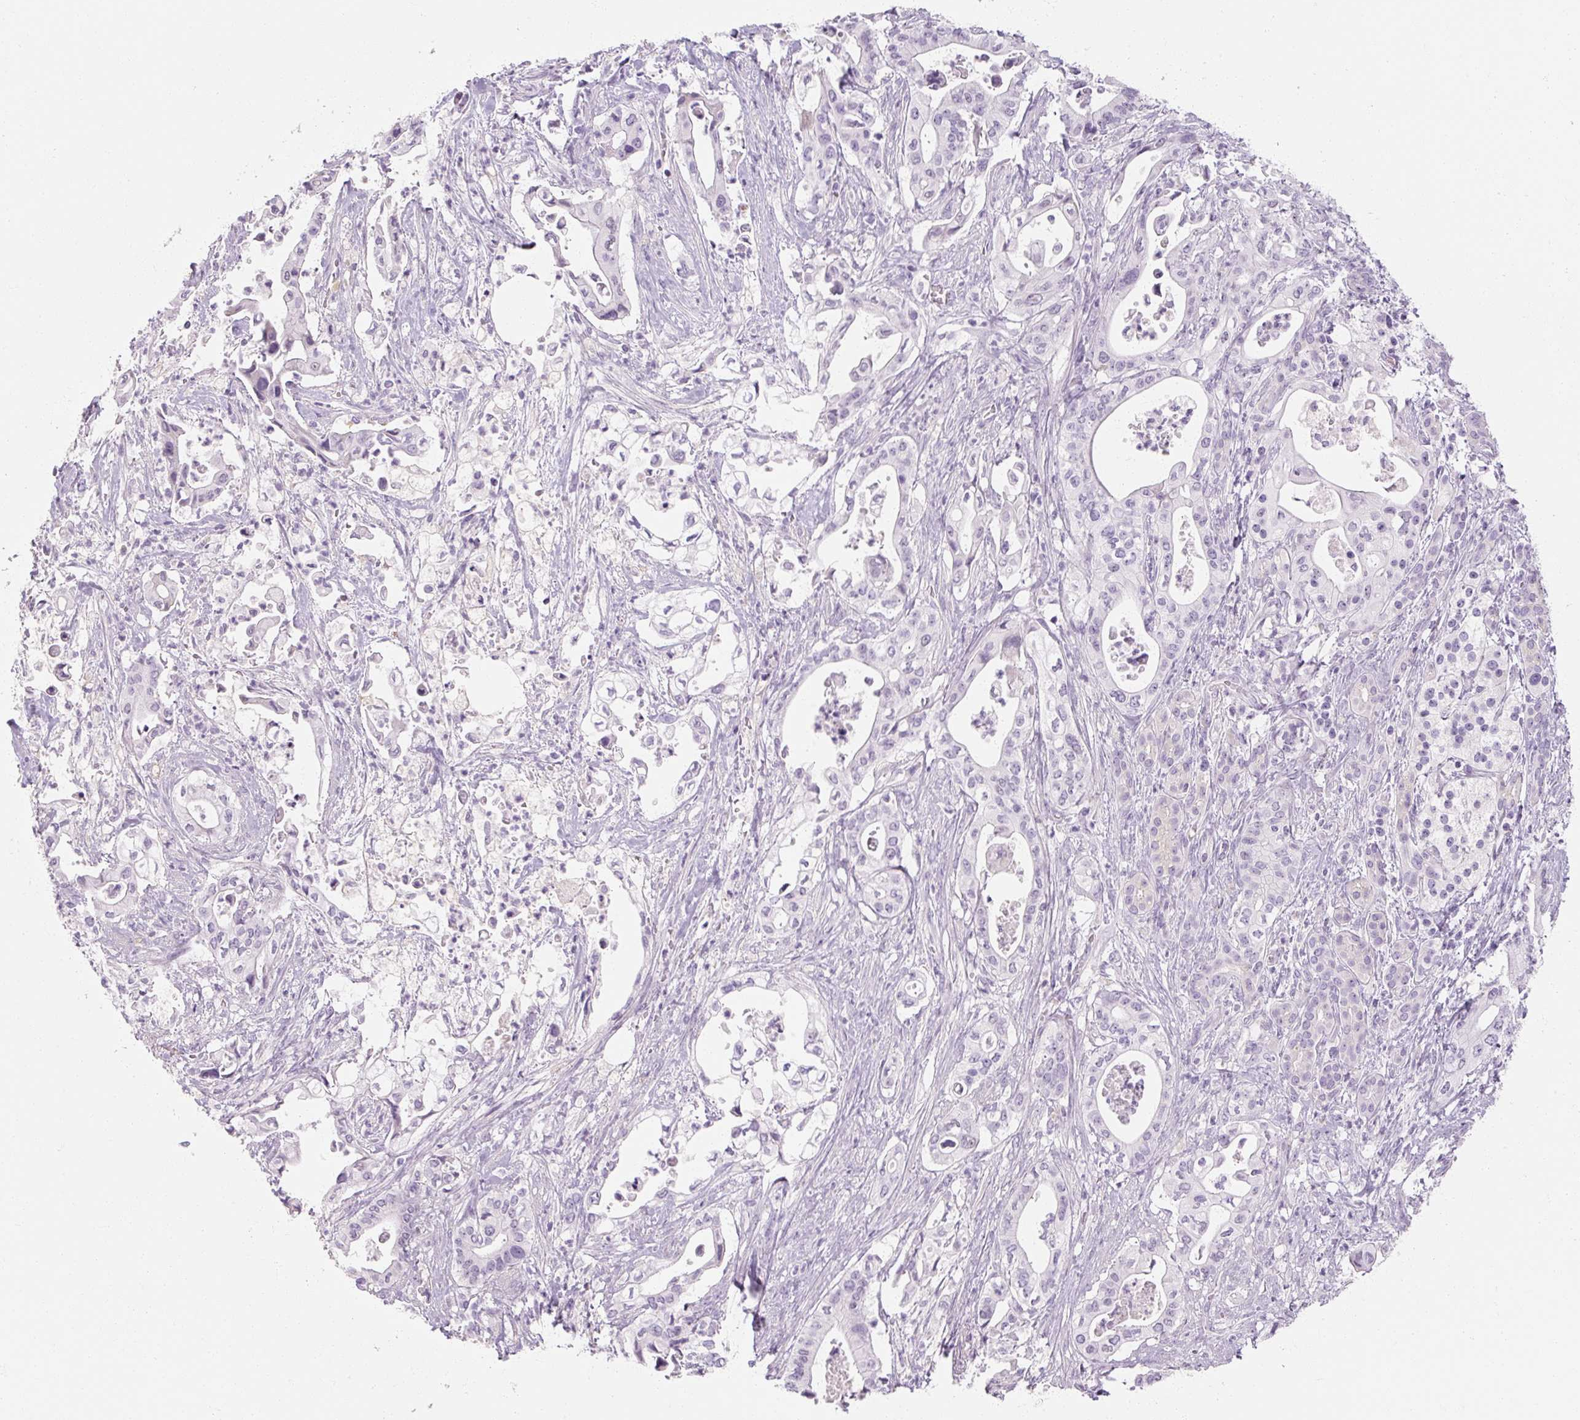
{"staining": {"intensity": "negative", "quantity": "none", "location": "none"}, "tissue": "pancreatic cancer", "cell_type": "Tumor cells", "image_type": "cancer", "snomed": [{"axis": "morphology", "description": "Adenocarcinoma, NOS"}, {"axis": "topography", "description": "Pancreas"}], "caption": "The photomicrograph reveals no staining of tumor cells in adenocarcinoma (pancreatic).", "gene": "NFE2L3", "patient": {"sex": "female", "age": 77}}